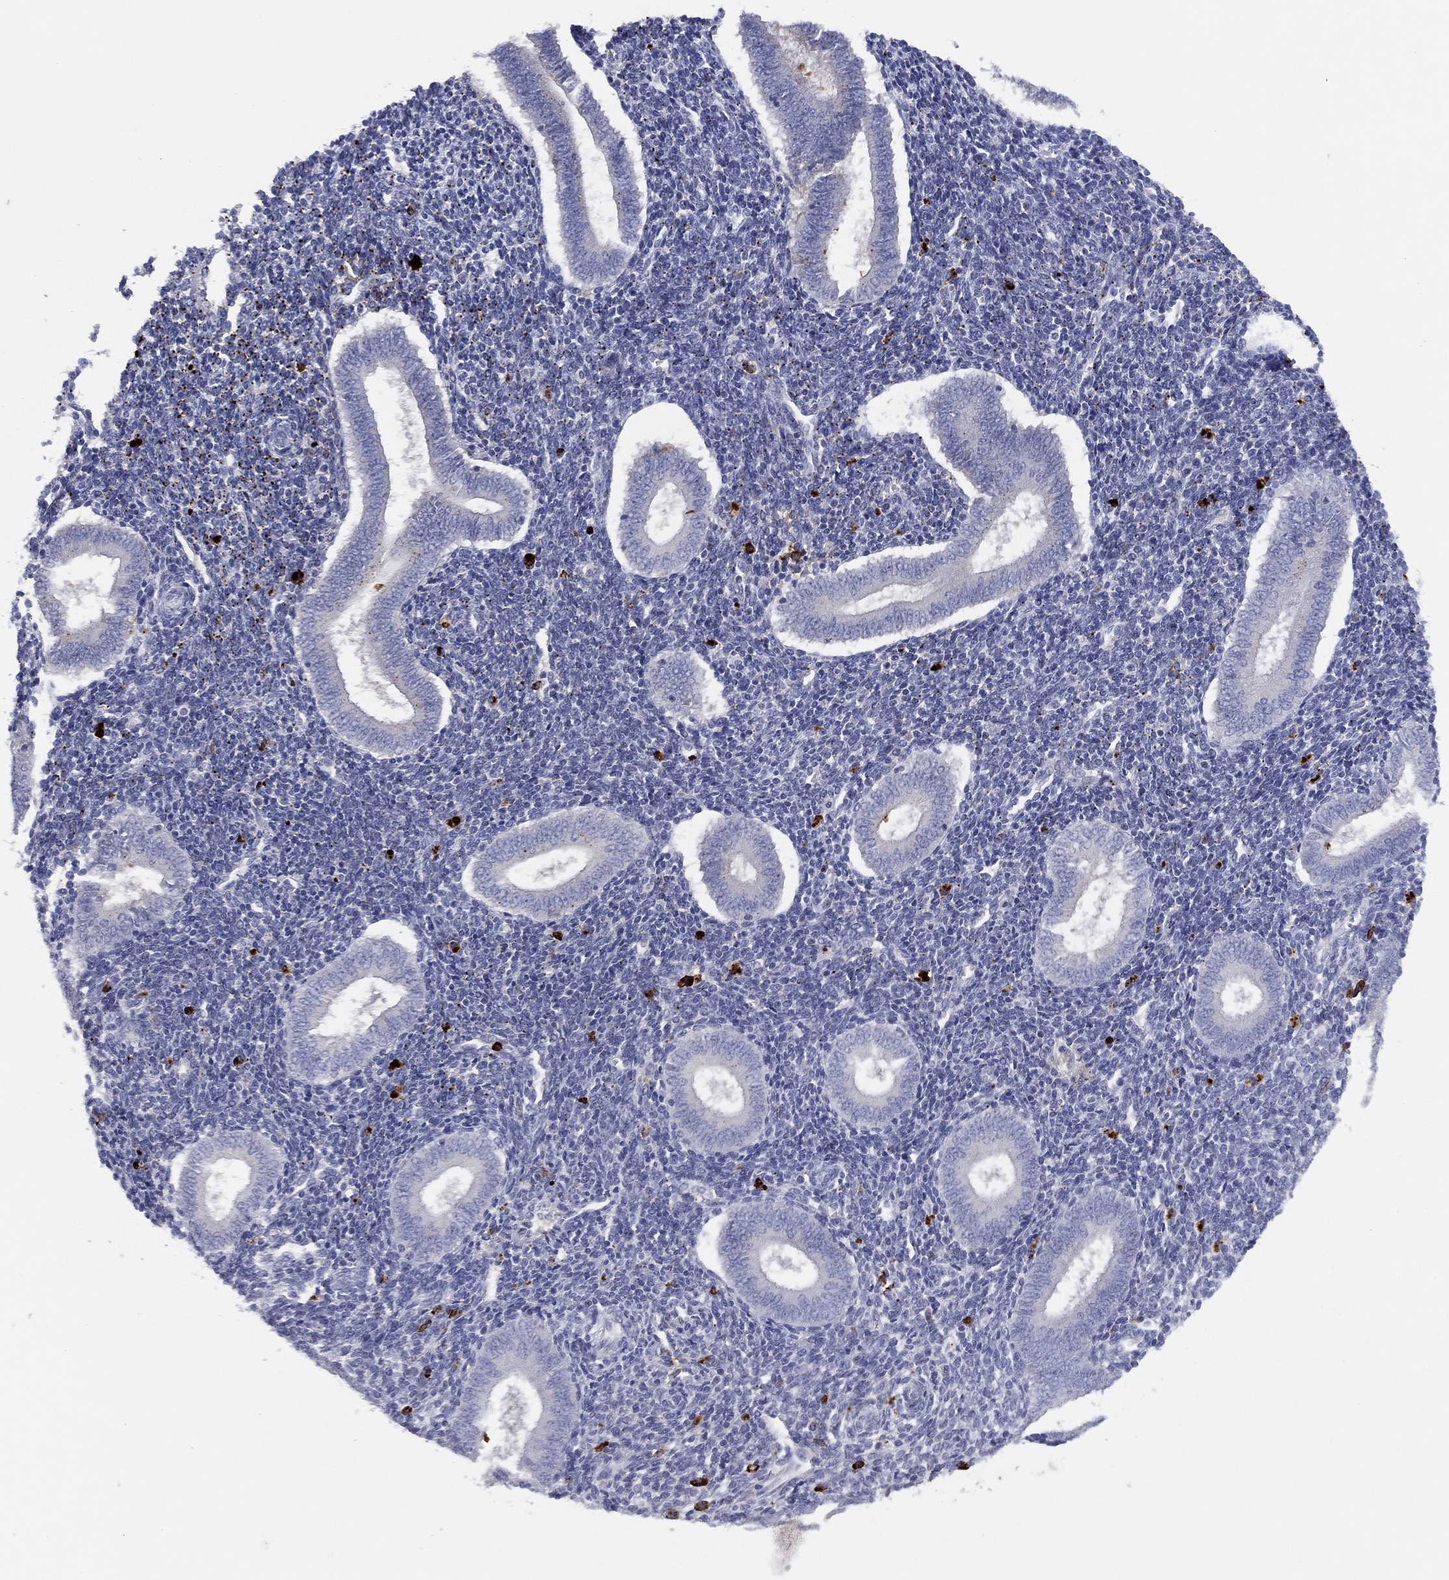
{"staining": {"intensity": "negative", "quantity": "none", "location": "none"}, "tissue": "endometrium", "cell_type": "Cells in endometrial stroma", "image_type": "normal", "snomed": [{"axis": "morphology", "description": "Normal tissue, NOS"}, {"axis": "topography", "description": "Endometrium"}], "caption": "The immunohistochemistry (IHC) histopathology image has no significant staining in cells in endometrial stroma of endometrium.", "gene": "PLAC8", "patient": {"sex": "female", "age": 25}}